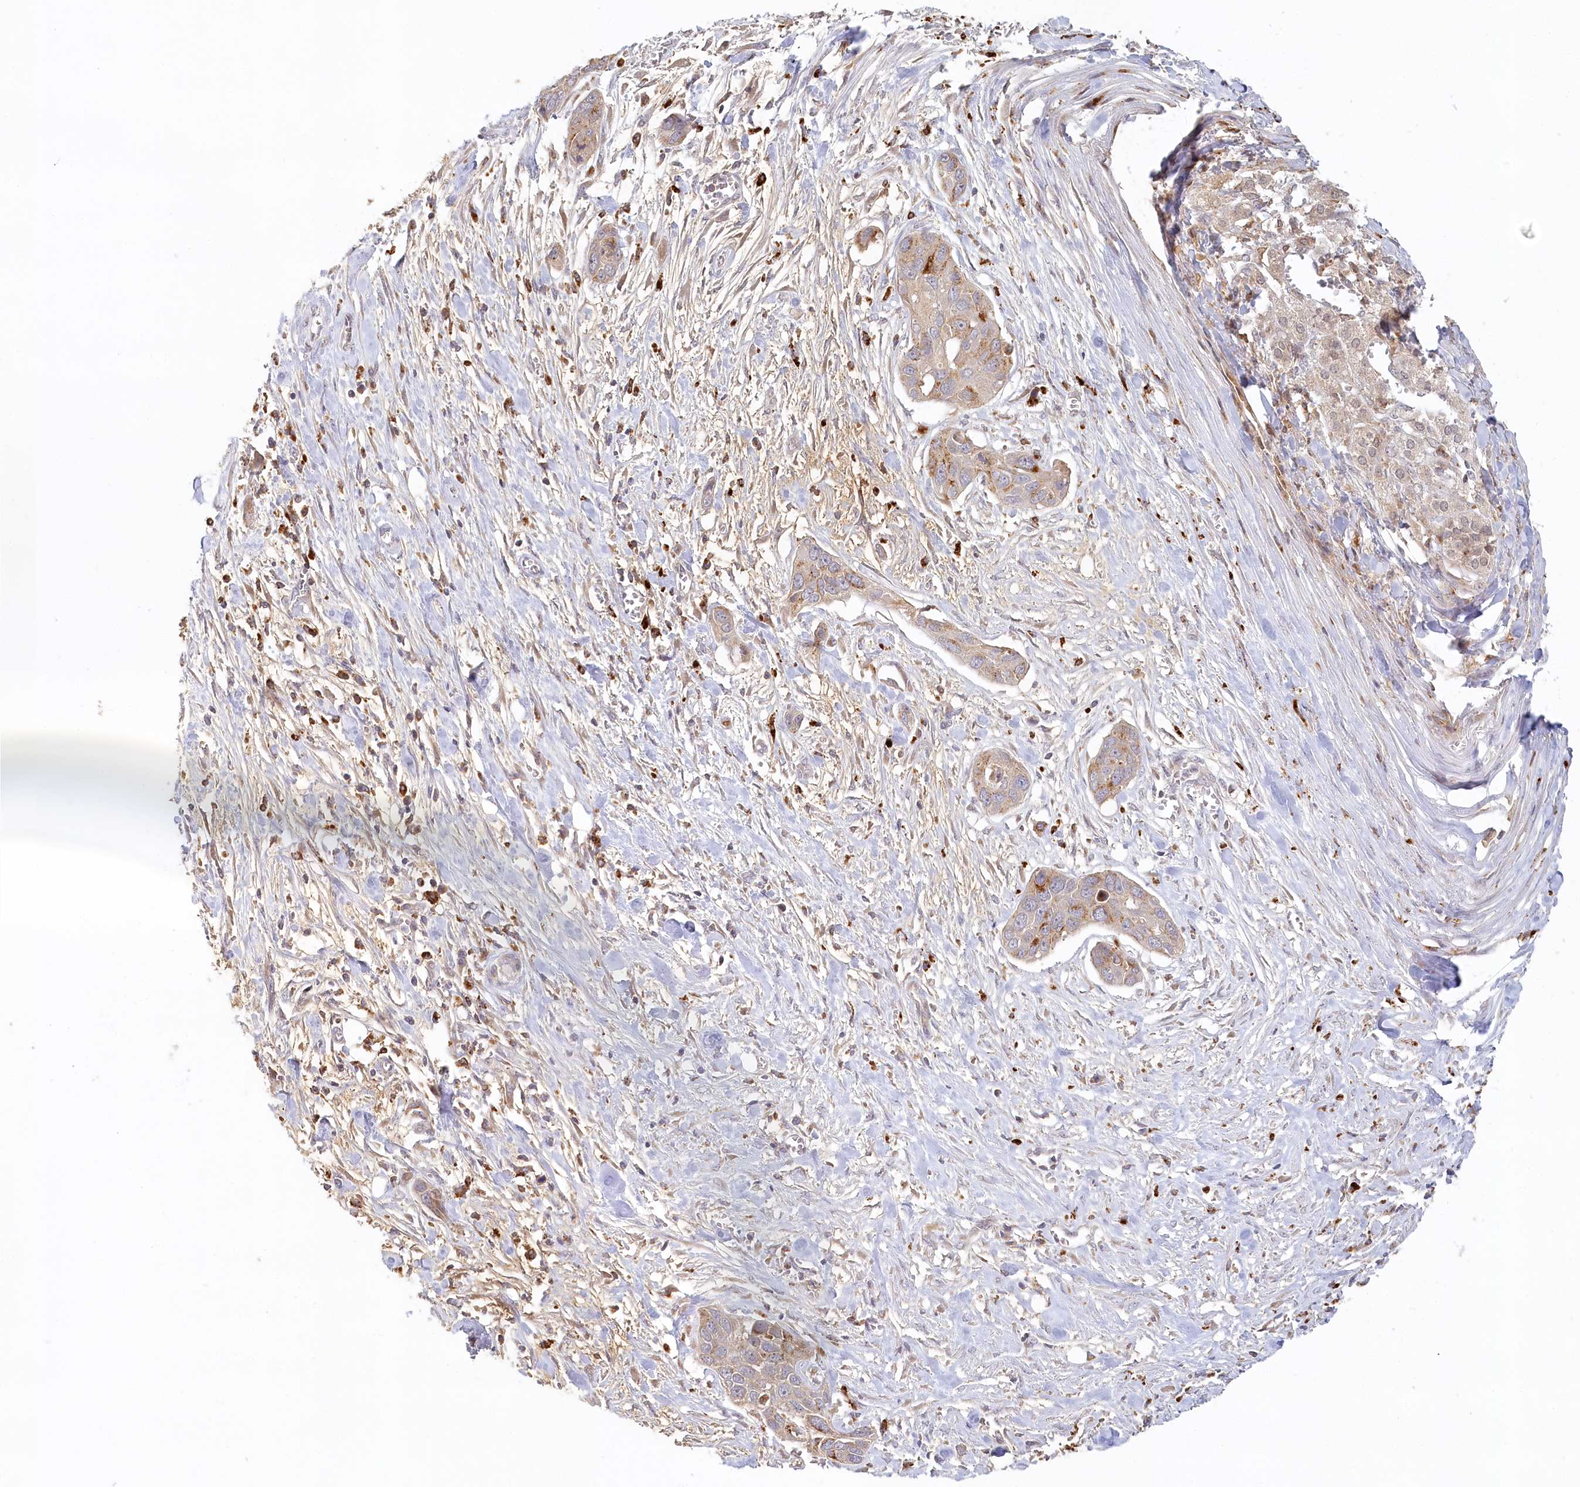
{"staining": {"intensity": "moderate", "quantity": "<25%", "location": "cytoplasmic/membranous"}, "tissue": "pancreatic cancer", "cell_type": "Tumor cells", "image_type": "cancer", "snomed": [{"axis": "morphology", "description": "Adenocarcinoma, NOS"}, {"axis": "topography", "description": "Pancreas"}], "caption": "High-power microscopy captured an IHC image of pancreatic cancer (adenocarcinoma), revealing moderate cytoplasmic/membranous positivity in about <25% of tumor cells.", "gene": "VSIG1", "patient": {"sex": "female", "age": 60}}